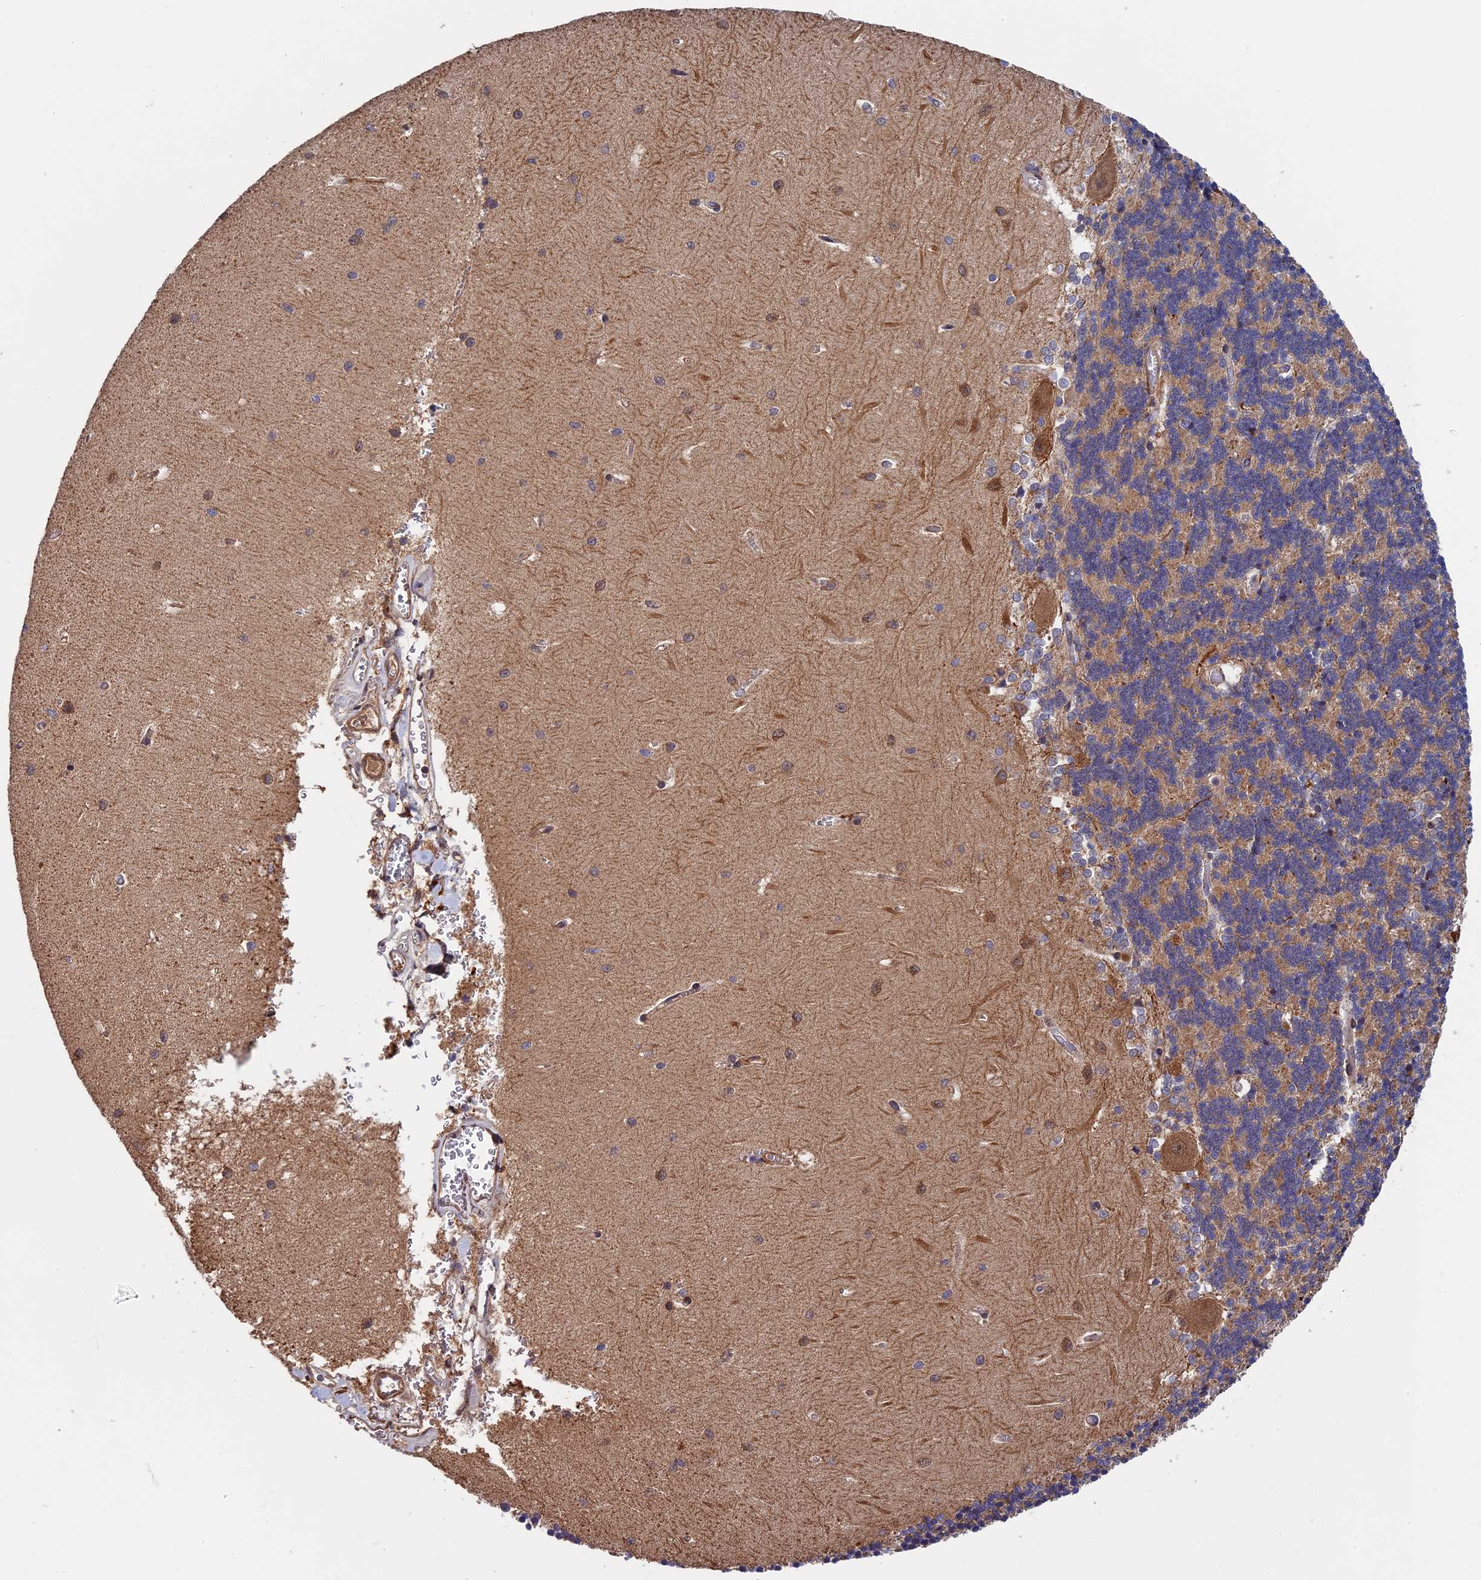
{"staining": {"intensity": "weak", "quantity": ">75%", "location": "cytoplasmic/membranous"}, "tissue": "cerebellum", "cell_type": "Cells in granular layer", "image_type": "normal", "snomed": [{"axis": "morphology", "description": "Normal tissue, NOS"}, {"axis": "topography", "description": "Cerebellum"}], "caption": "Protein analysis of benign cerebellum exhibits weak cytoplasmic/membranous staining in about >75% of cells in granular layer. (IHC, brightfield microscopy, high magnification).", "gene": "RNF17", "patient": {"sex": "male", "age": 37}}